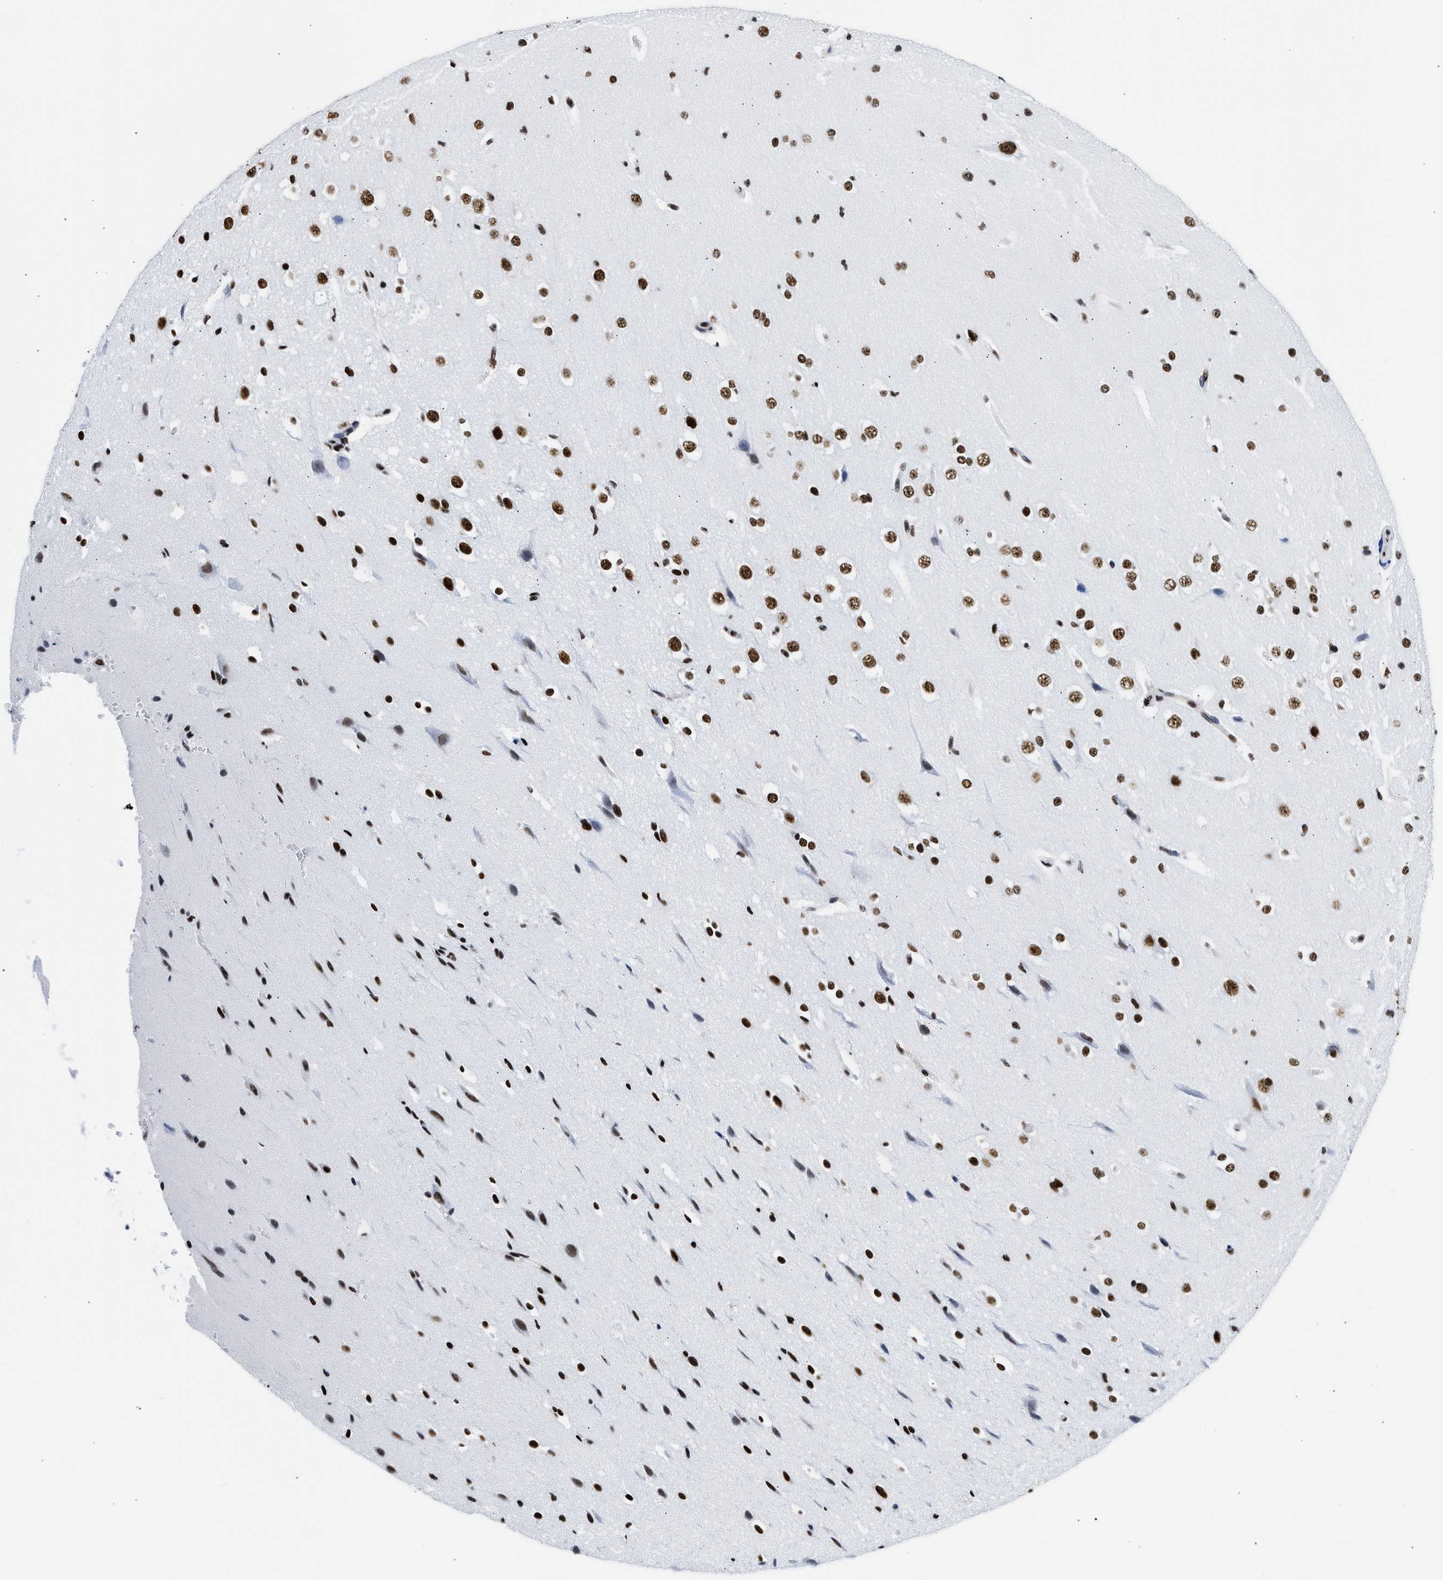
{"staining": {"intensity": "moderate", "quantity": "<25%", "location": "nuclear"}, "tissue": "cerebral cortex", "cell_type": "Endothelial cells", "image_type": "normal", "snomed": [{"axis": "morphology", "description": "Normal tissue, NOS"}, {"axis": "morphology", "description": "Developmental malformation"}, {"axis": "topography", "description": "Cerebral cortex"}], "caption": "Moderate nuclear protein staining is seen in about <25% of endothelial cells in cerebral cortex.", "gene": "RBM8A", "patient": {"sex": "female", "age": 30}}